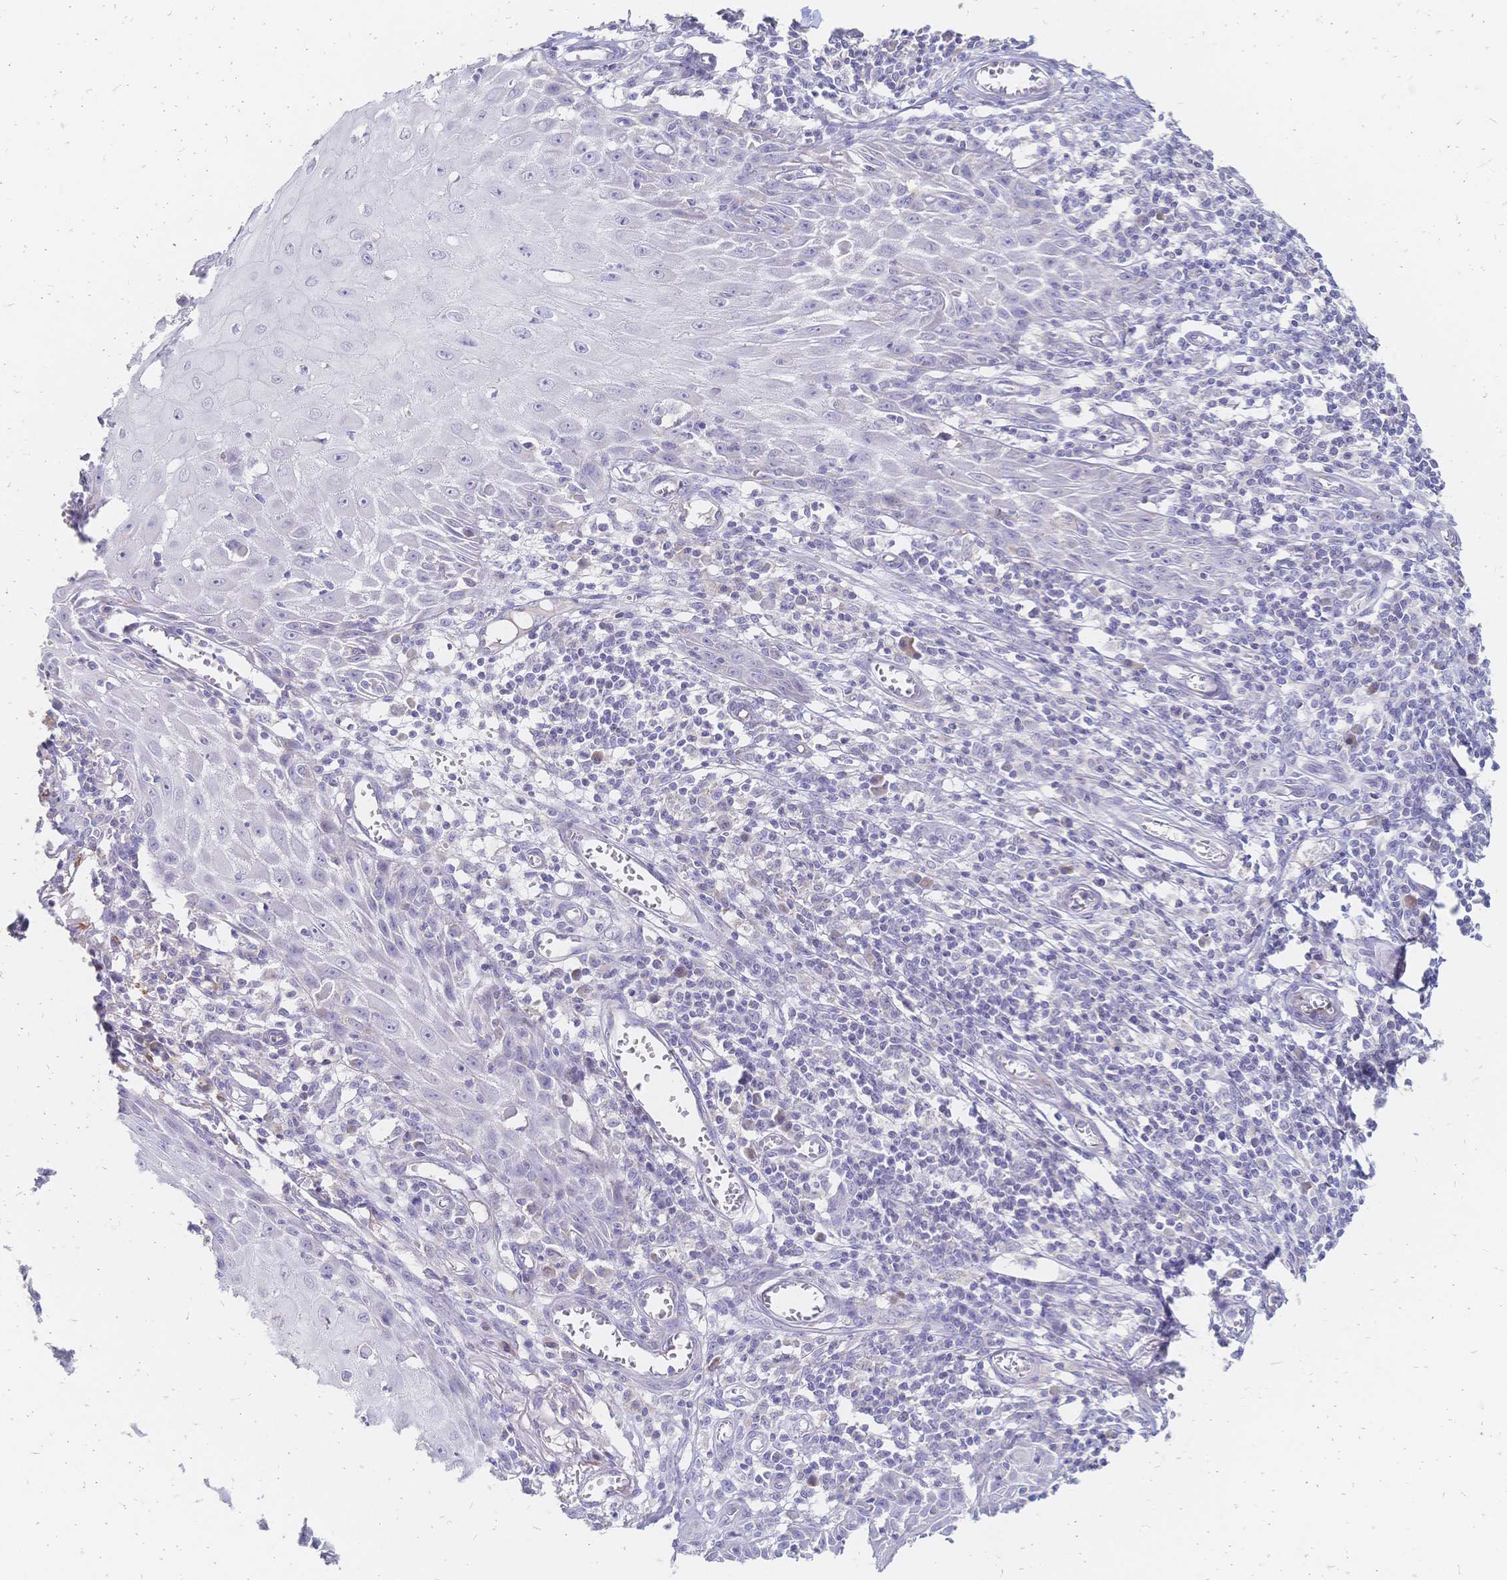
{"staining": {"intensity": "negative", "quantity": "none", "location": "none"}, "tissue": "skin cancer", "cell_type": "Tumor cells", "image_type": "cancer", "snomed": [{"axis": "morphology", "description": "Squamous cell carcinoma, NOS"}, {"axis": "topography", "description": "Skin"}], "caption": "DAB immunohistochemical staining of squamous cell carcinoma (skin) reveals no significant expression in tumor cells.", "gene": "VWC2L", "patient": {"sex": "female", "age": 73}}